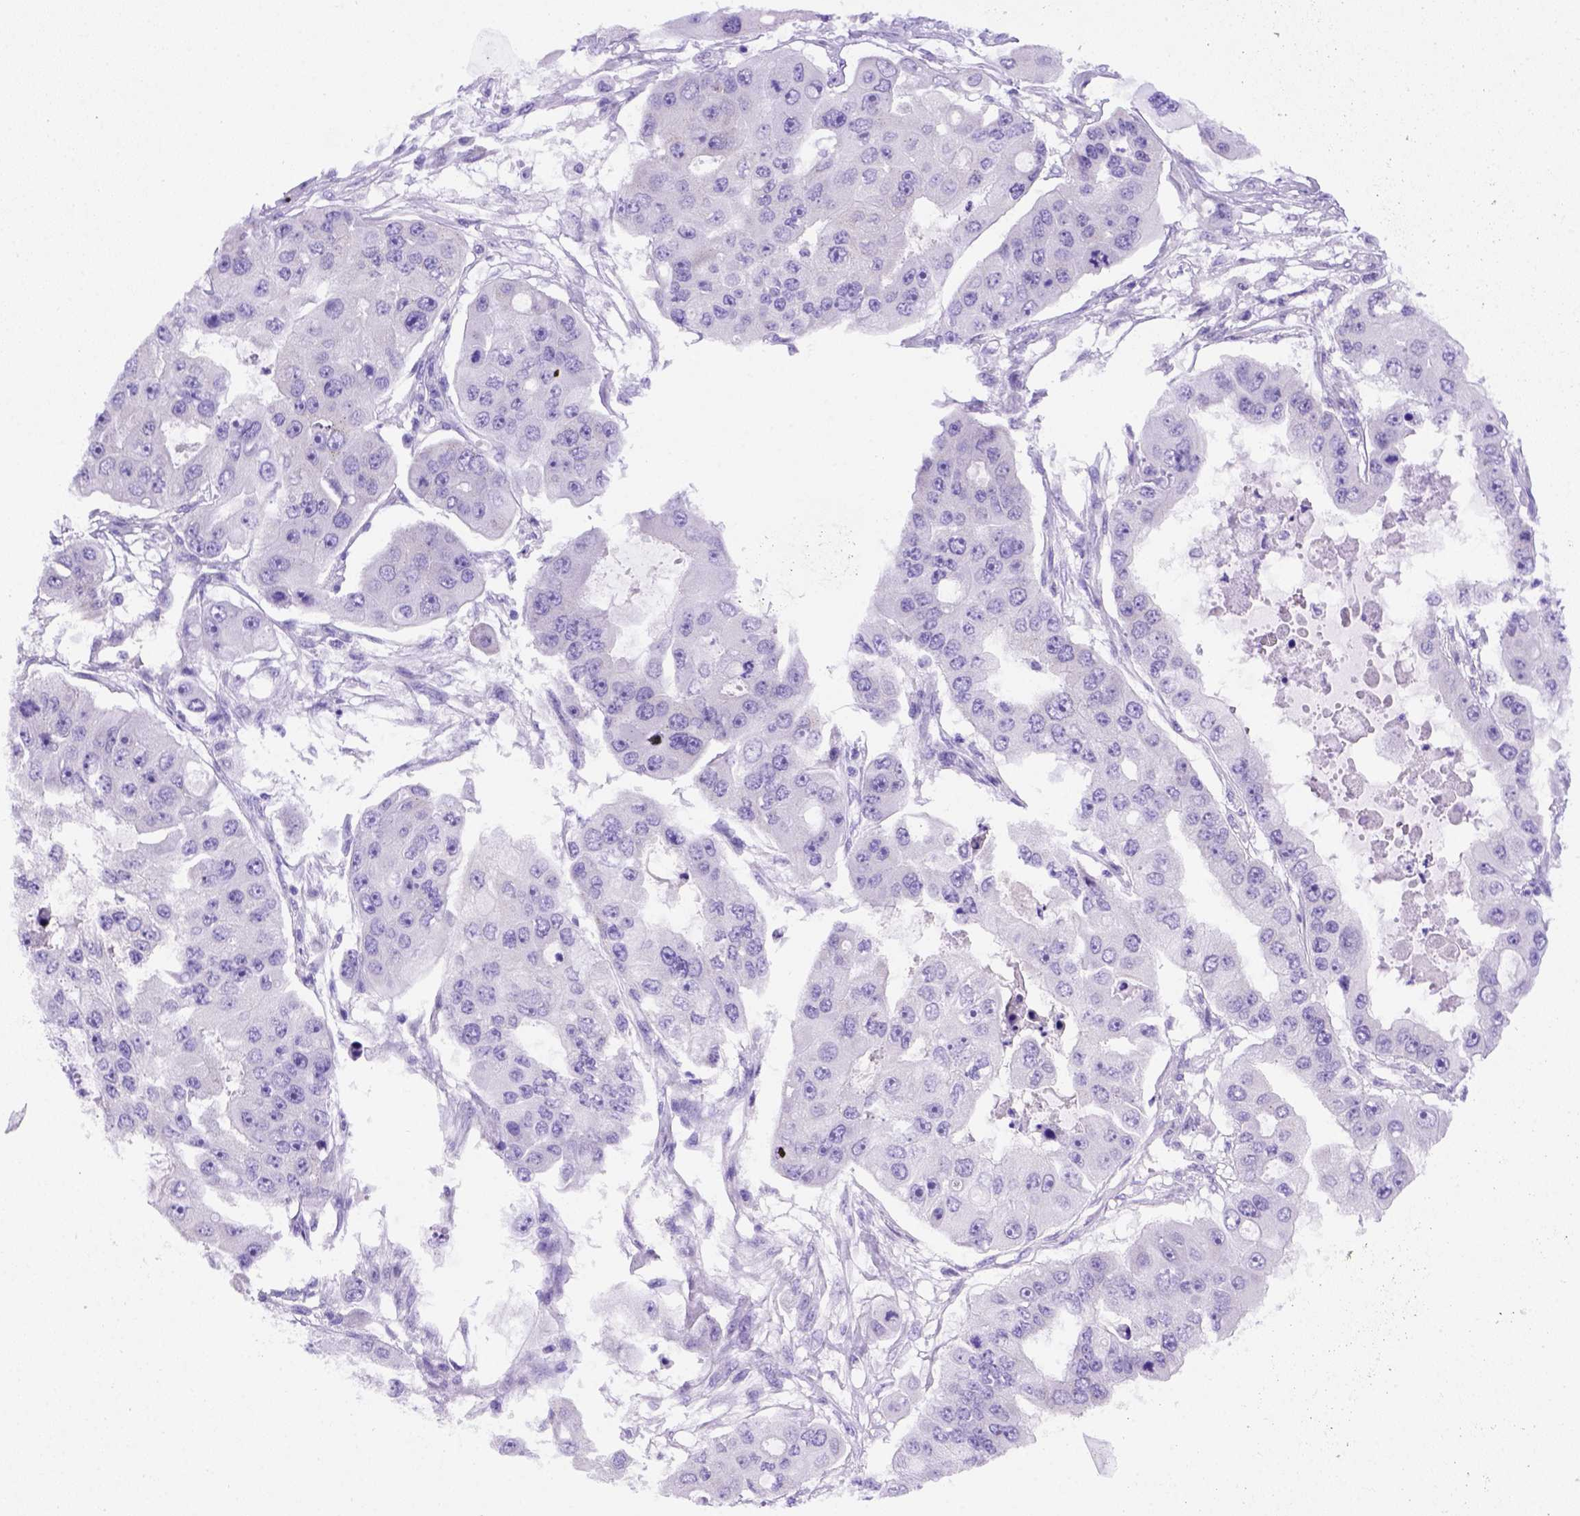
{"staining": {"intensity": "negative", "quantity": "none", "location": "none"}, "tissue": "ovarian cancer", "cell_type": "Tumor cells", "image_type": "cancer", "snomed": [{"axis": "morphology", "description": "Cystadenocarcinoma, serous, NOS"}, {"axis": "topography", "description": "Ovary"}], "caption": "IHC image of neoplastic tissue: ovarian cancer (serous cystadenocarcinoma) stained with DAB shows no significant protein staining in tumor cells.", "gene": "FOXI1", "patient": {"sex": "female", "age": 56}}